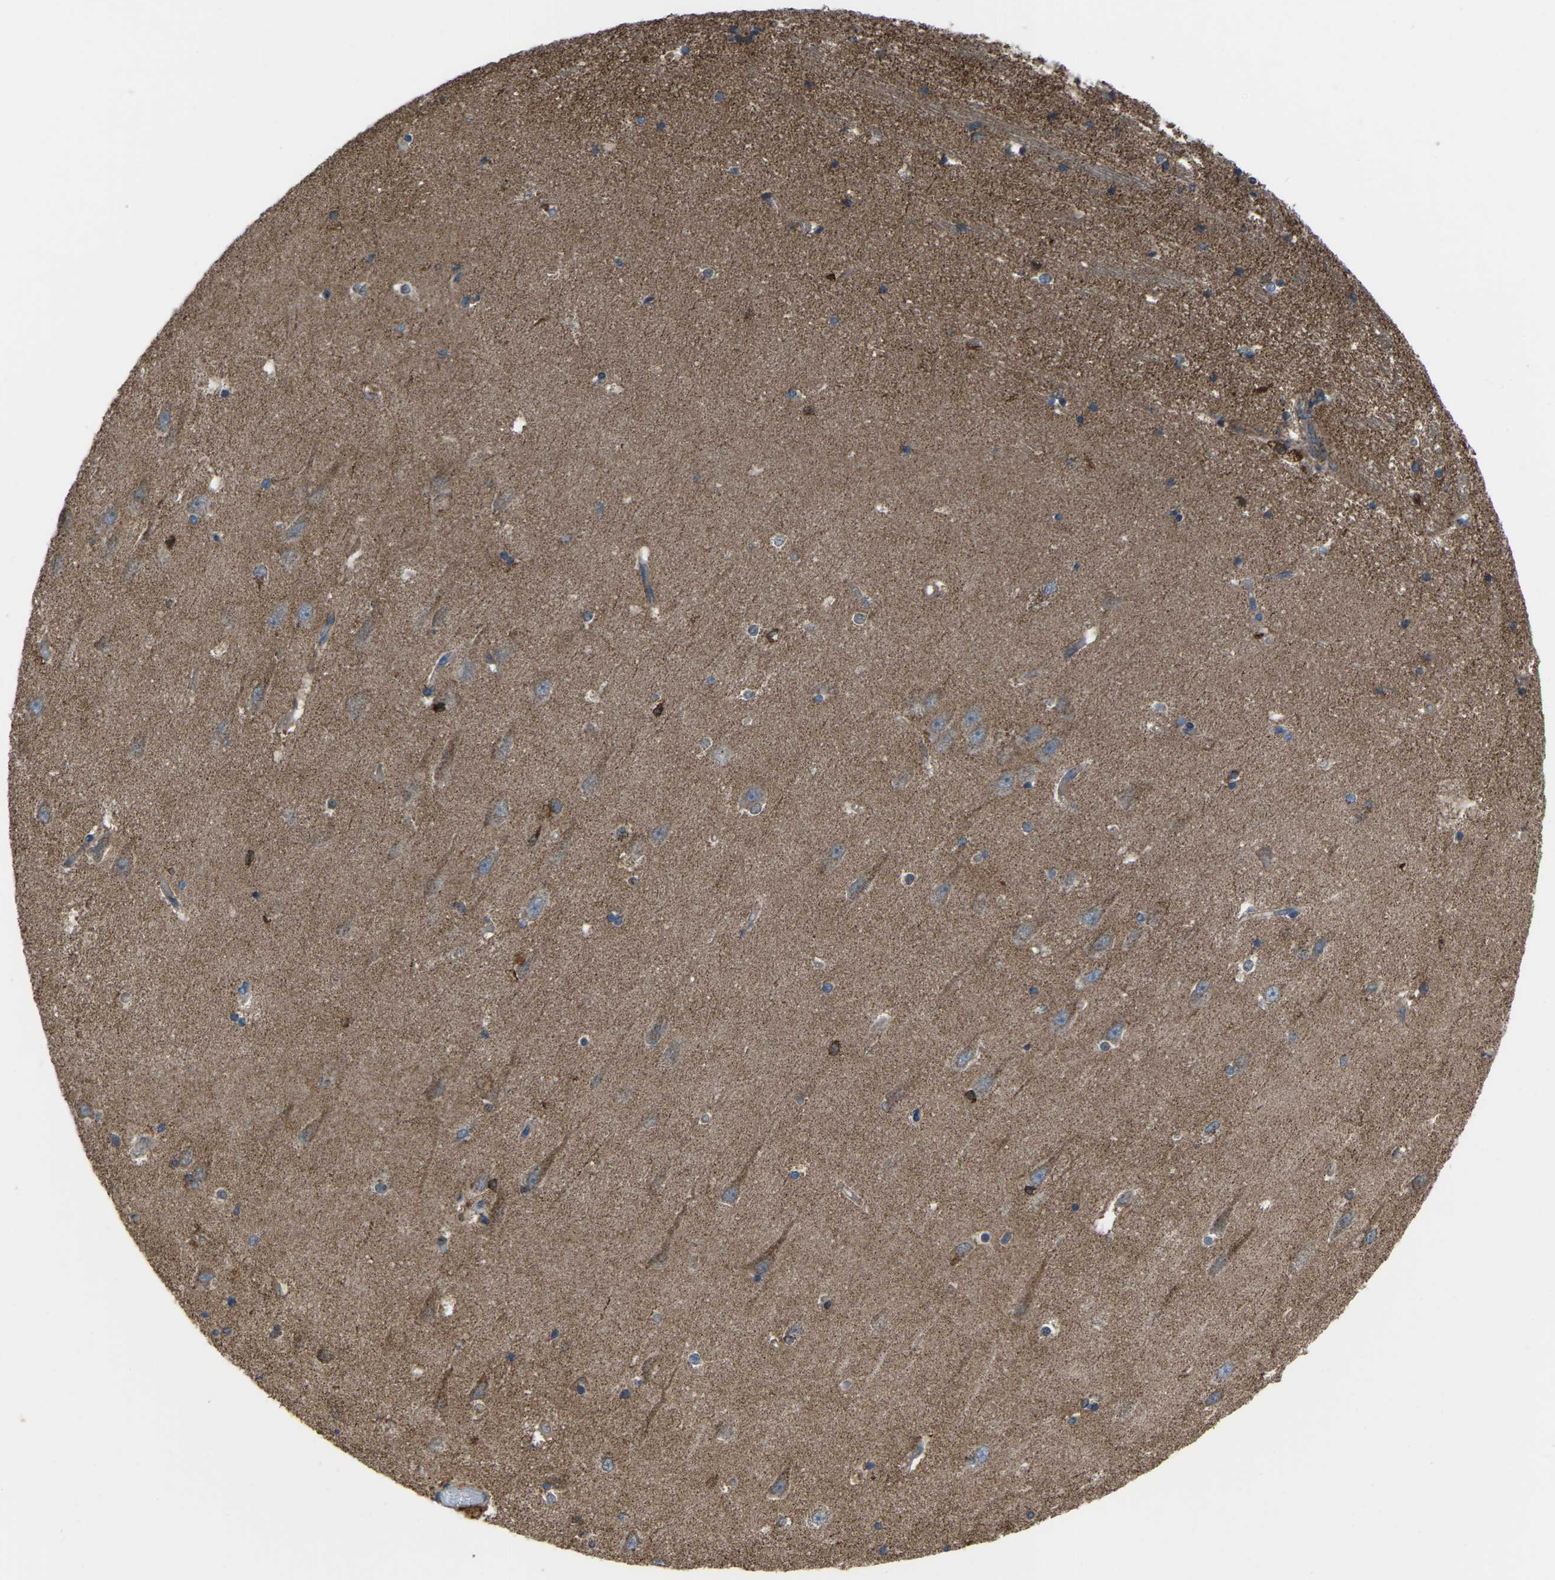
{"staining": {"intensity": "strong", "quantity": "<25%", "location": "cytoplasmic/membranous"}, "tissue": "hippocampus", "cell_type": "Glial cells", "image_type": "normal", "snomed": [{"axis": "morphology", "description": "Normal tissue, NOS"}, {"axis": "topography", "description": "Hippocampus"}], "caption": "Immunohistochemistry micrograph of unremarkable hippocampus stained for a protein (brown), which demonstrates medium levels of strong cytoplasmic/membranous staining in approximately <25% of glial cells.", "gene": "AKR1A1", "patient": {"sex": "male", "age": 45}}